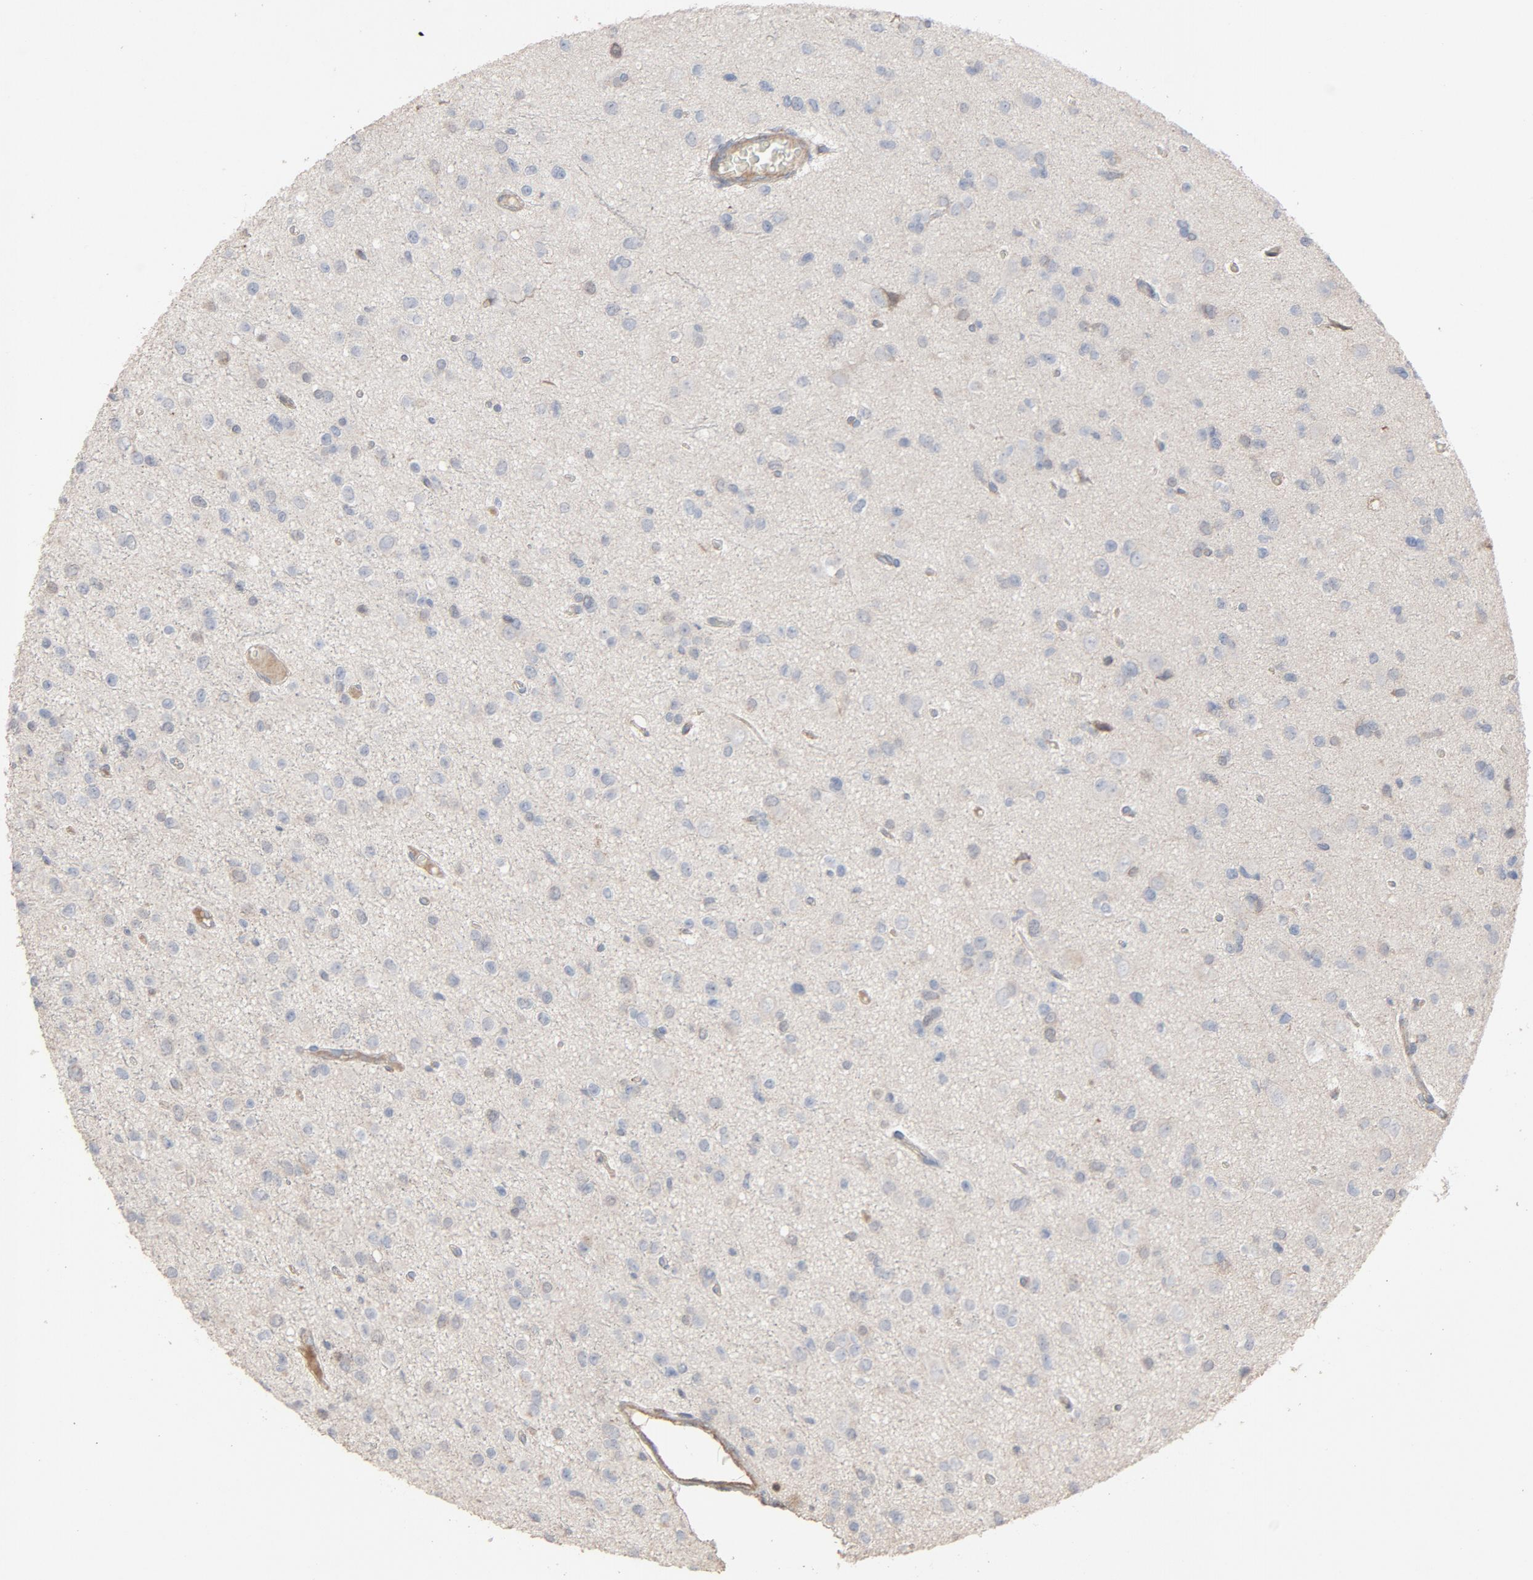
{"staining": {"intensity": "negative", "quantity": "none", "location": "none"}, "tissue": "glioma", "cell_type": "Tumor cells", "image_type": "cancer", "snomed": [{"axis": "morphology", "description": "Glioma, malignant, Low grade"}, {"axis": "topography", "description": "Brain"}], "caption": "A photomicrograph of human glioma is negative for staining in tumor cells.", "gene": "CDK6", "patient": {"sex": "male", "age": 42}}